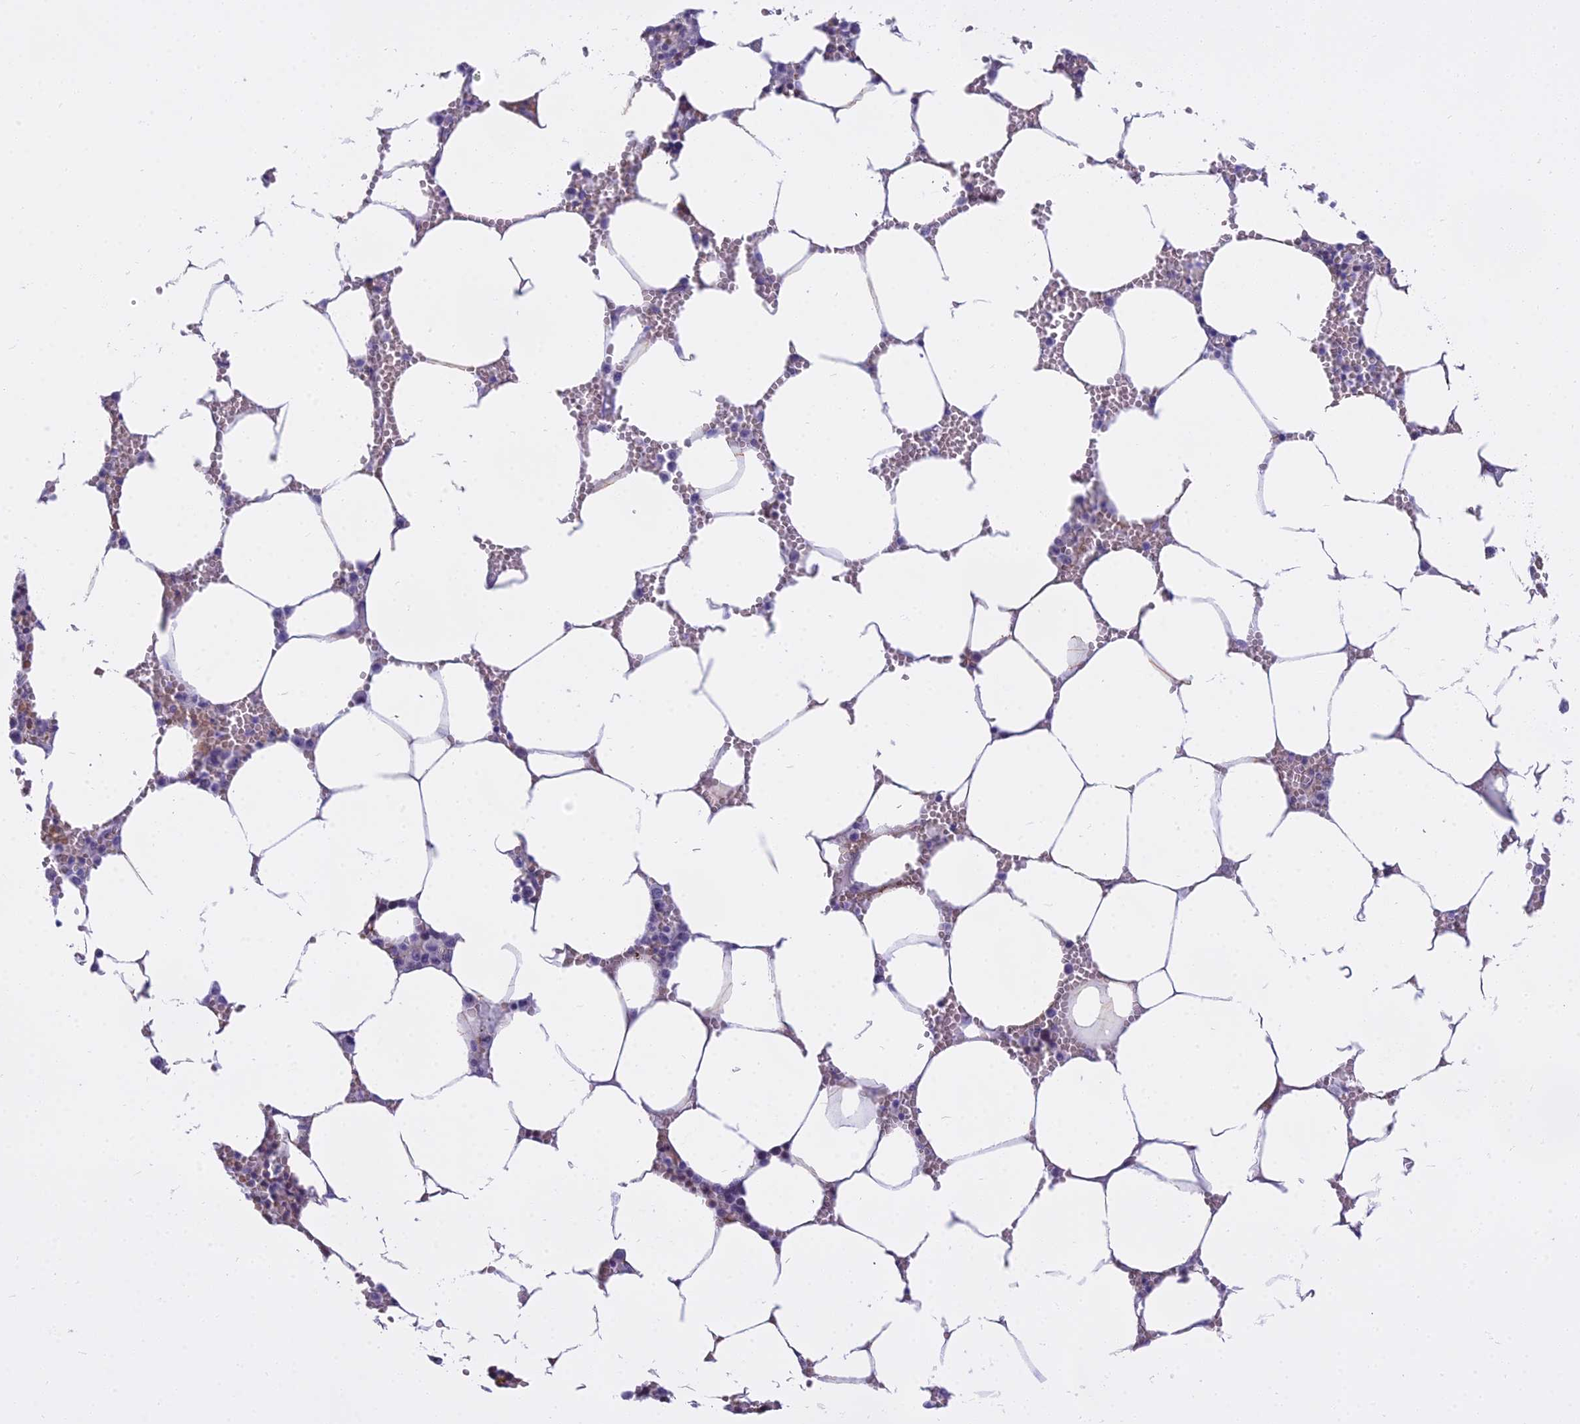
{"staining": {"intensity": "negative", "quantity": "none", "location": "none"}, "tissue": "bone marrow", "cell_type": "Hematopoietic cells", "image_type": "normal", "snomed": [{"axis": "morphology", "description": "Normal tissue, NOS"}, {"axis": "topography", "description": "Bone marrow"}], "caption": "Photomicrograph shows no protein expression in hematopoietic cells of benign bone marrow.", "gene": "OSTN", "patient": {"sex": "male", "age": 70}}